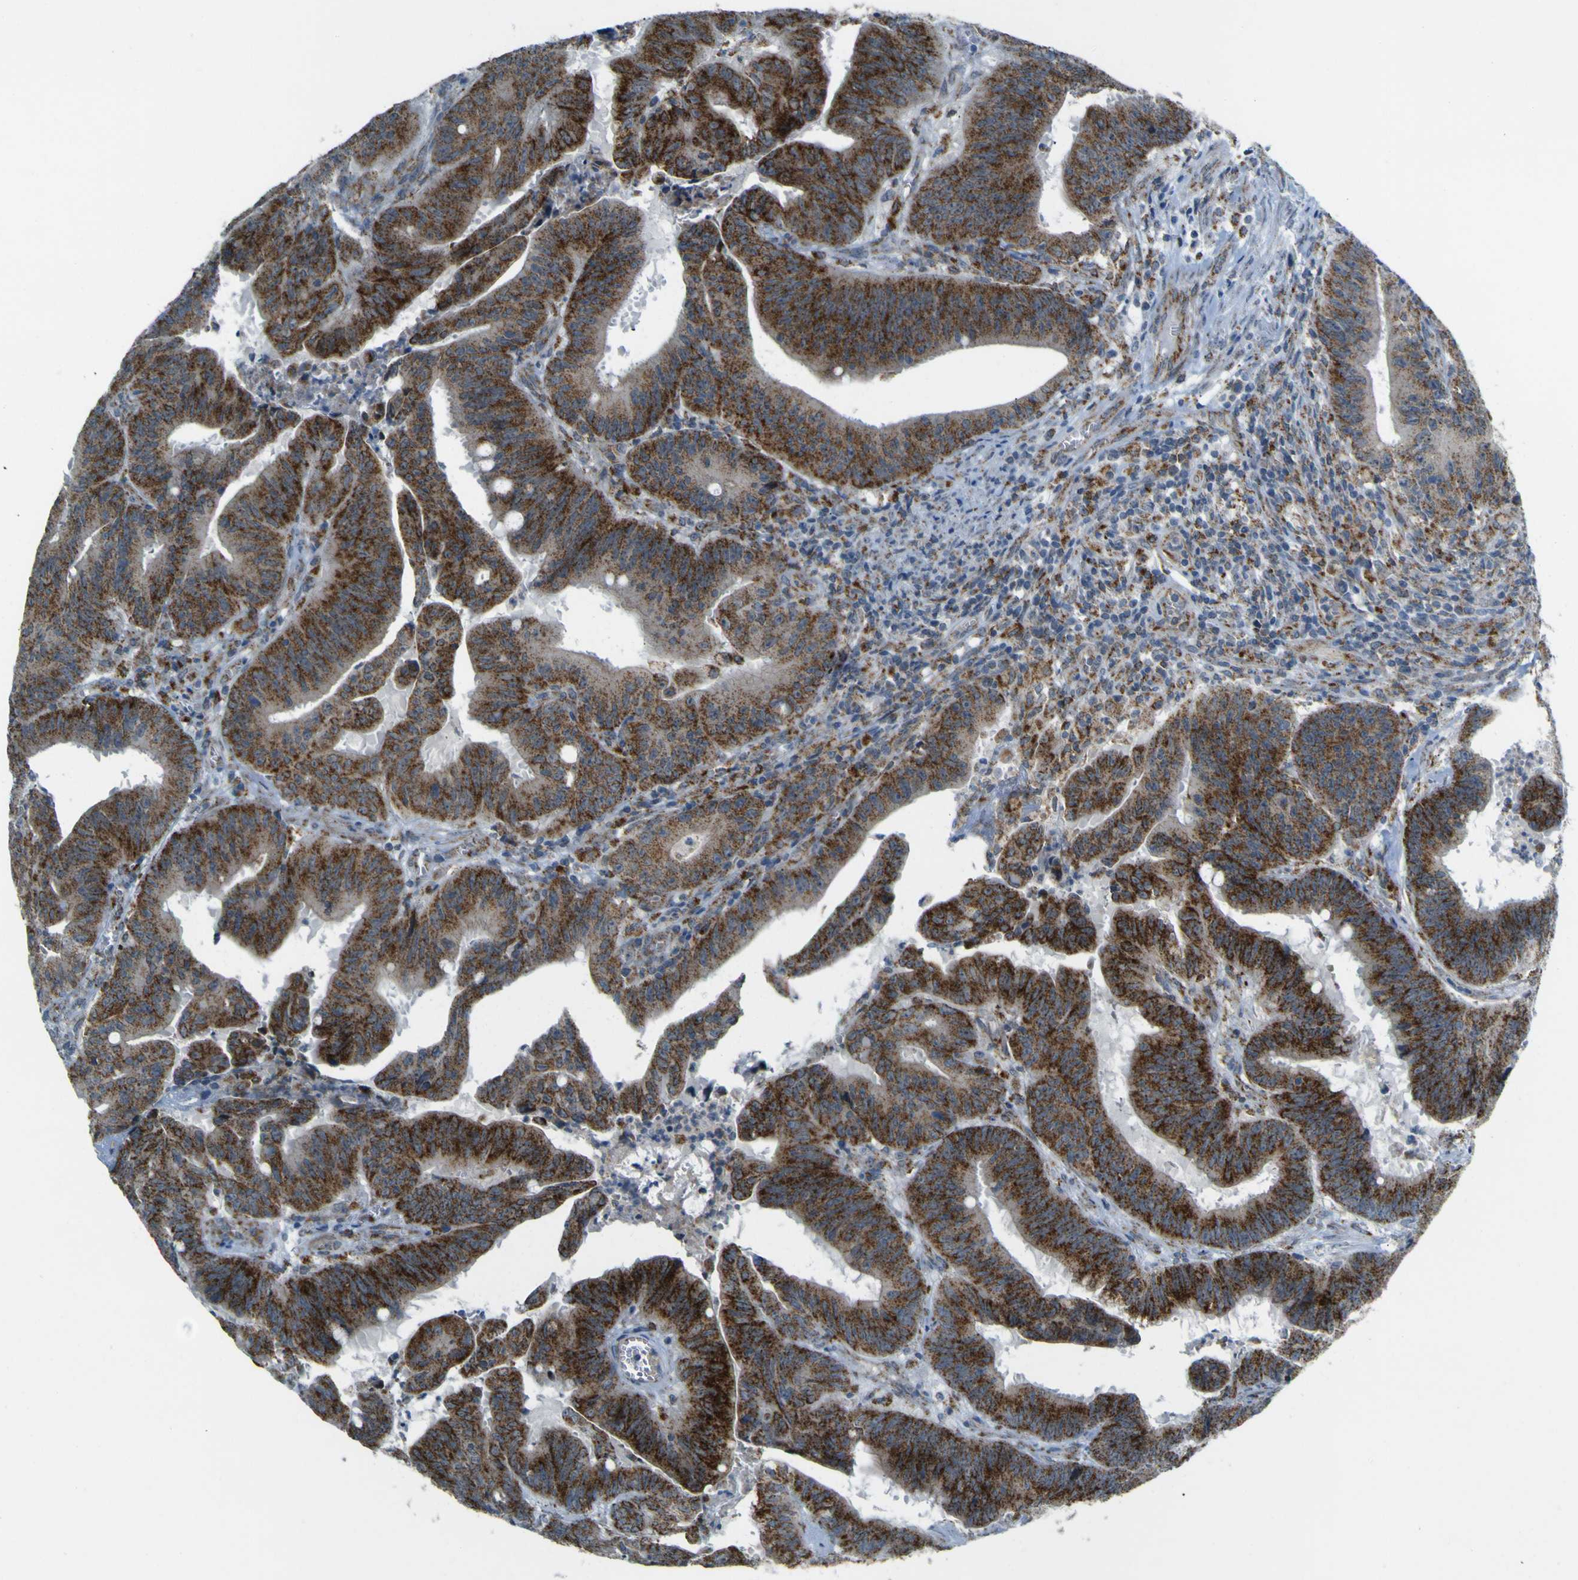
{"staining": {"intensity": "strong", "quantity": ">75%", "location": "cytoplasmic/membranous"}, "tissue": "colorectal cancer", "cell_type": "Tumor cells", "image_type": "cancer", "snomed": [{"axis": "morphology", "description": "Adenocarcinoma, NOS"}, {"axis": "topography", "description": "Colon"}], "caption": "A high amount of strong cytoplasmic/membranous staining is seen in about >75% of tumor cells in colorectal adenocarcinoma tissue. The protein is stained brown, and the nuclei are stained in blue (DAB IHC with brightfield microscopy, high magnification).", "gene": "ACBD5", "patient": {"sex": "male", "age": 45}}